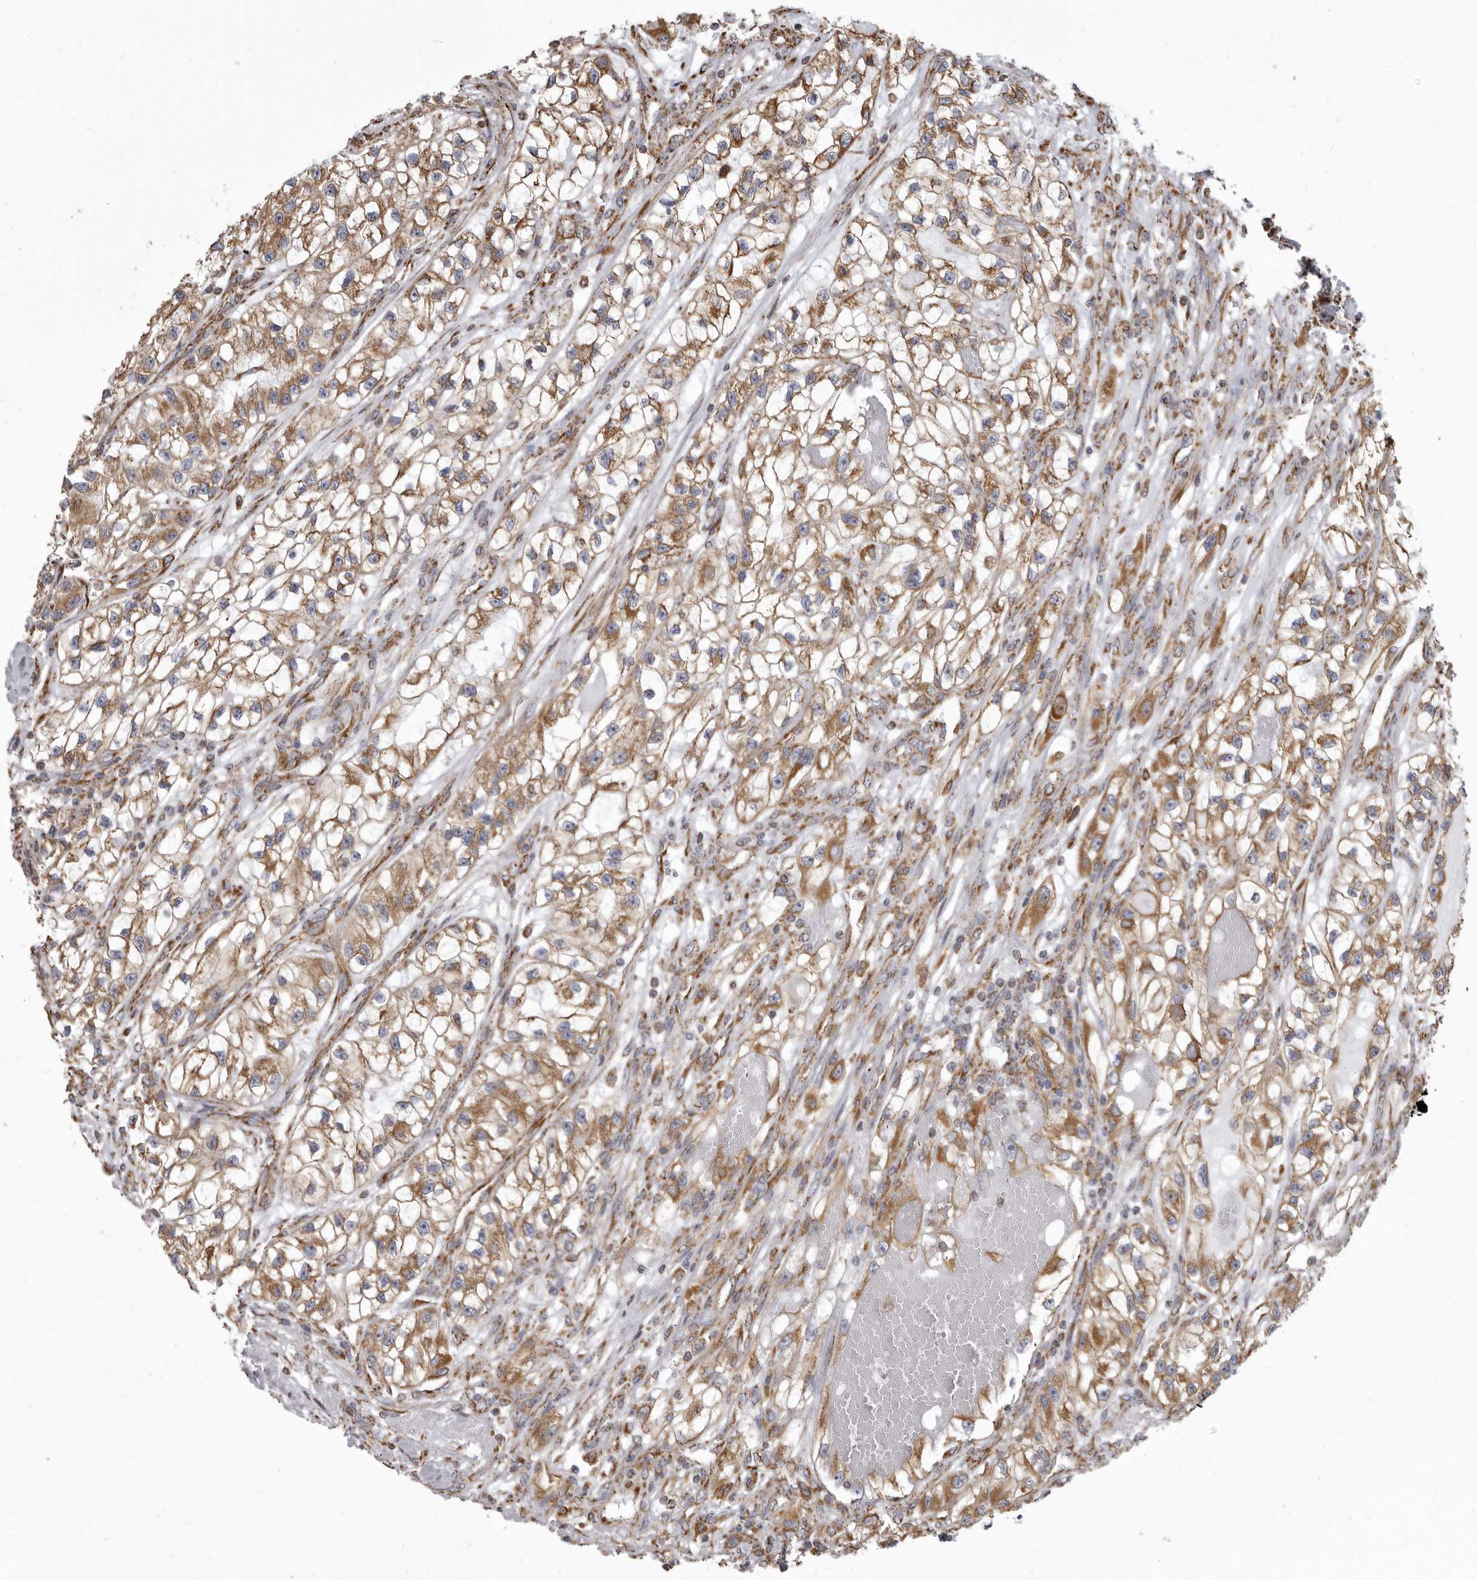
{"staining": {"intensity": "moderate", "quantity": ">75%", "location": "cytoplasmic/membranous"}, "tissue": "renal cancer", "cell_type": "Tumor cells", "image_type": "cancer", "snomed": [{"axis": "morphology", "description": "Adenocarcinoma, NOS"}, {"axis": "topography", "description": "Kidney"}], "caption": "Renal adenocarcinoma stained for a protein (brown) displays moderate cytoplasmic/membranous positive positivity in approximately >75% of tumor cells.", "gene": "CDK5RAP3", "patient": {"sex": "female", "age": 57}}